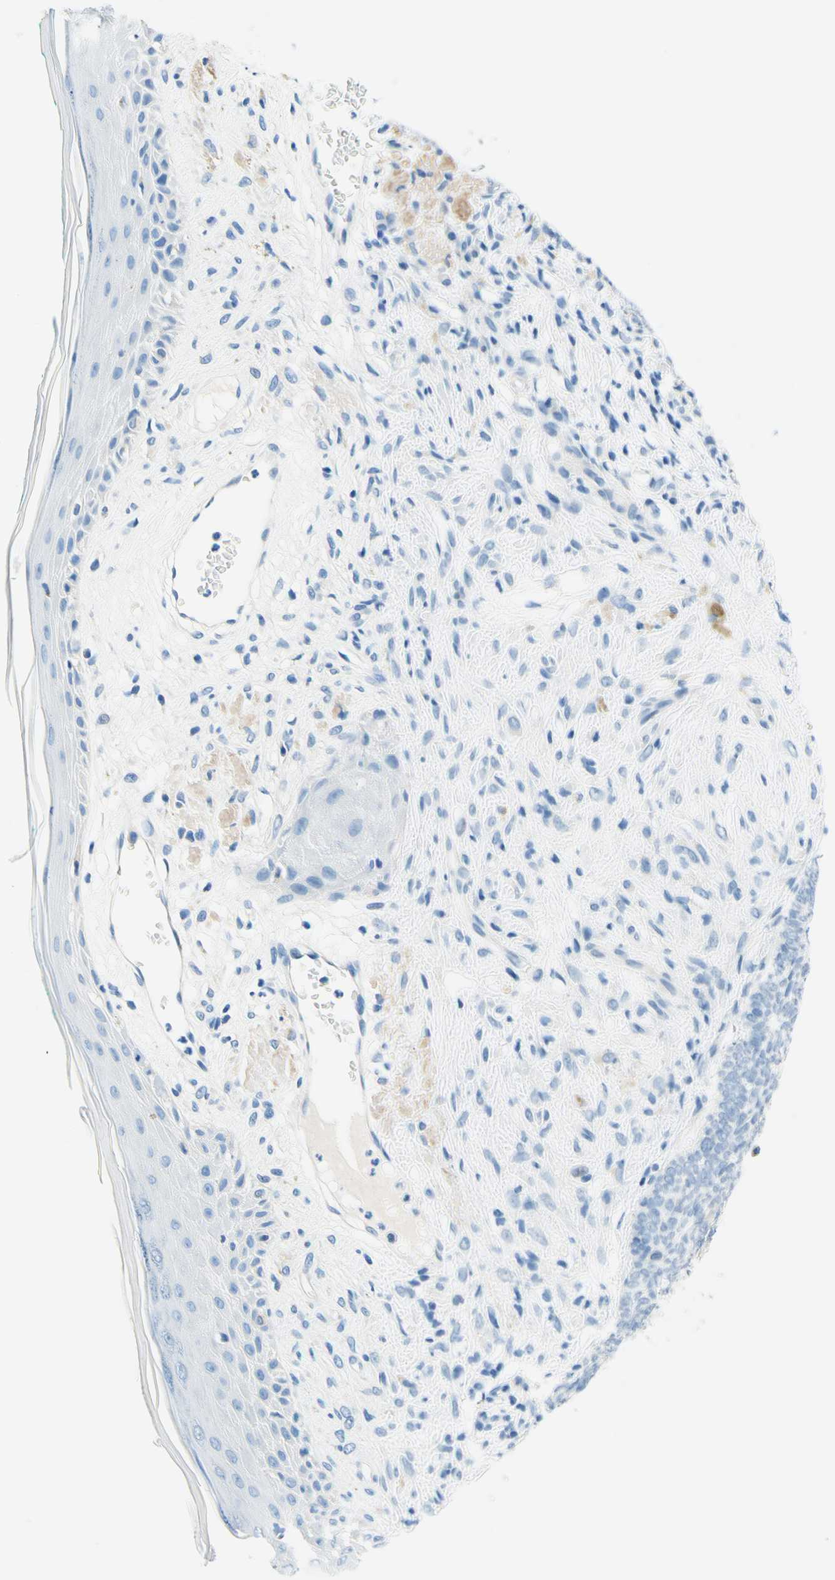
{"staining": {"intensity": "negative", "quantity": "none", "location": "none"}, "tissue": "skin cancer", "cell_type": "Tumor cells", "image_type": "cancer", "snomed": [{"axis": "morphology", "description": "Basal cell carcinoma"}, {"axis": "topography", "description": "Skin"}], "caption": "Basal cell carcinoma (skin) stained for a protein using immunohistochemistry (IHC) reveals no expression tumor cells.", "gene": "PASD1", "patient": {"sex": "female", "age": 84}}